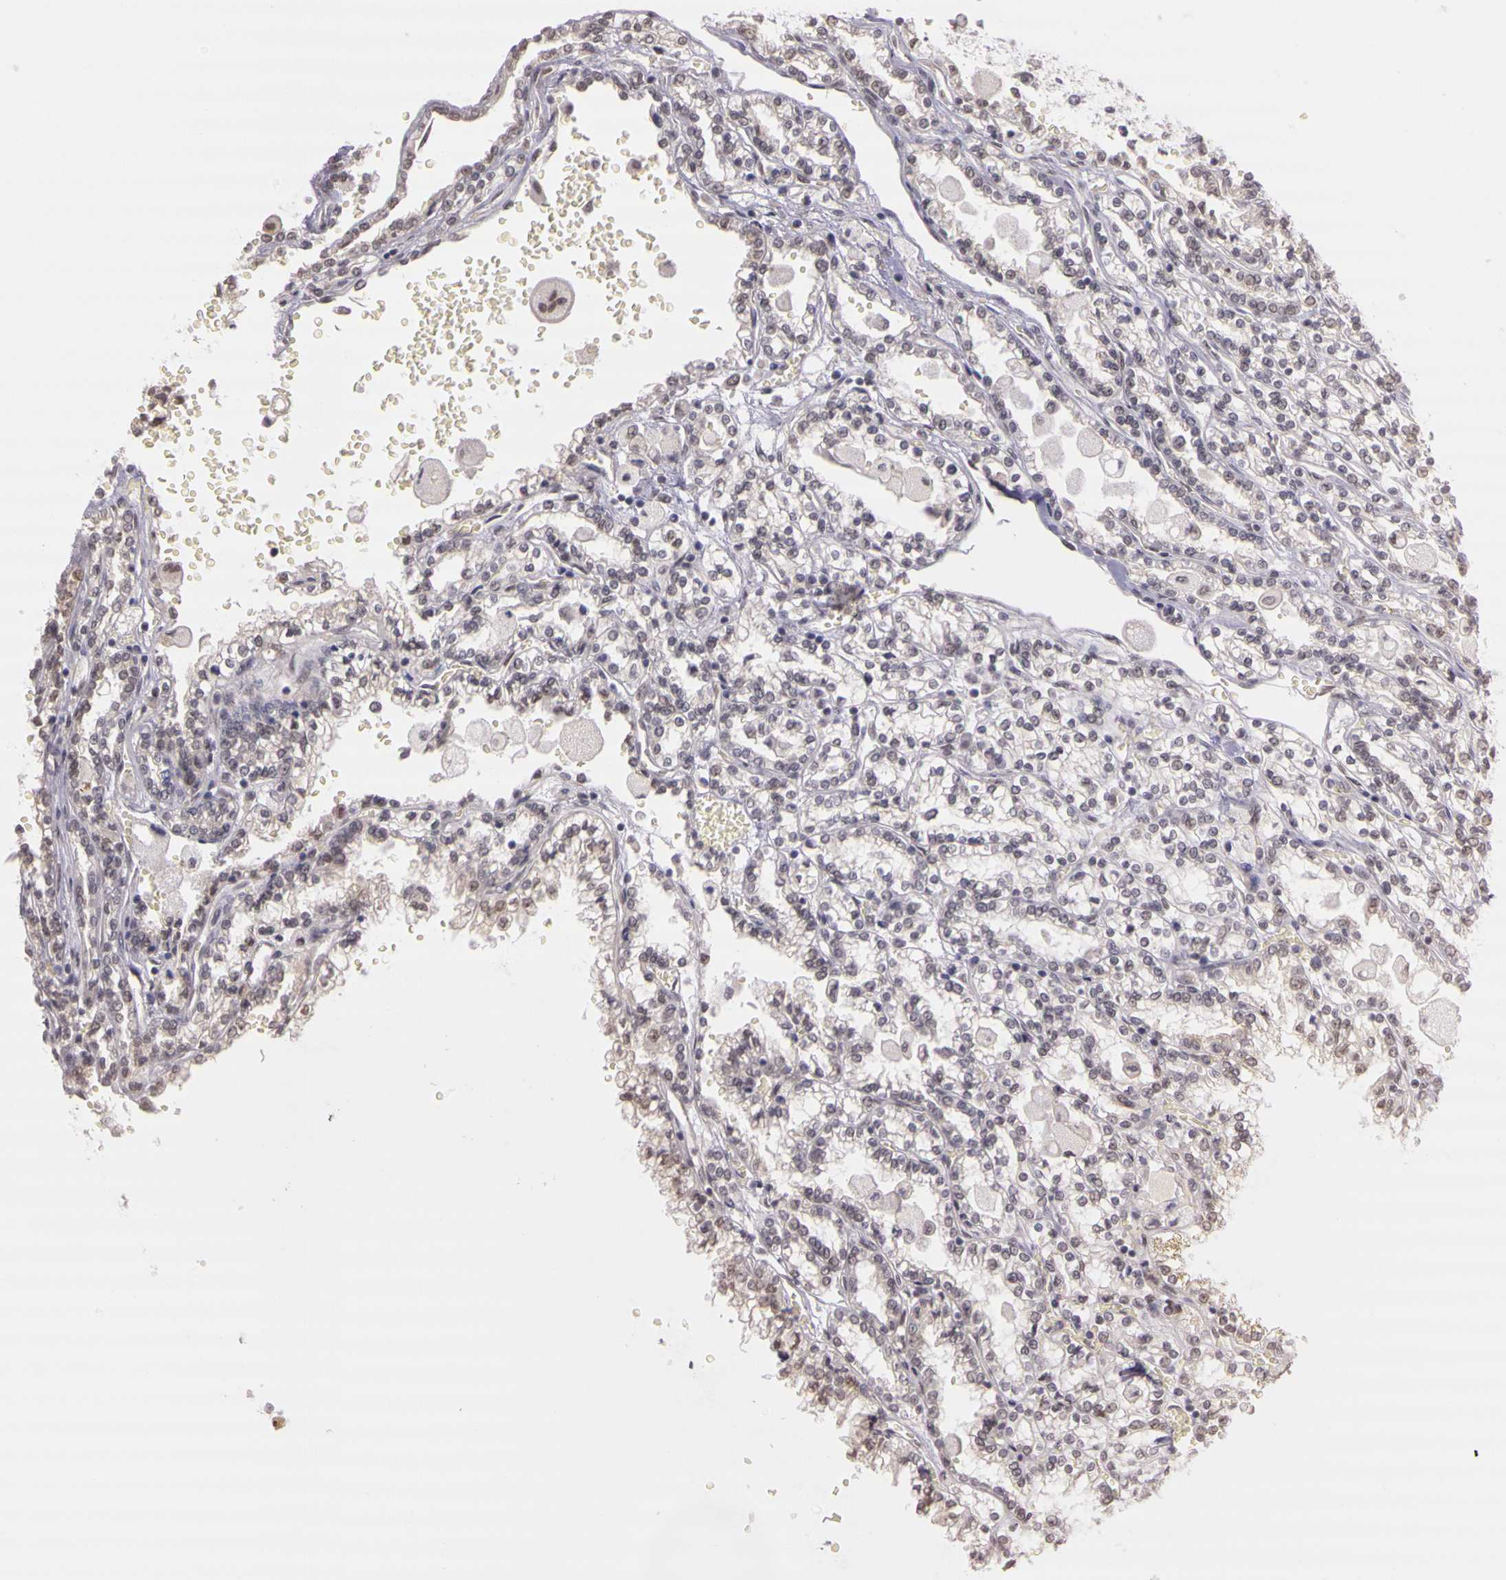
{"staining": {"intensity": "weak", "quantity": "25%-75%", "location": "nuclear"}, "tissue": "renal cancer", "cell_type": "Tumor cells", "image_type": "cancer", "snomed": [{"axis": "morphology", "description": "Adenocarcinoma, NOS"}, {"axis": "topography", "description": "Kidney"}], "caption": "DAB immunohistochemical staining of adenocarcinoma (renal) exhibits weak nuclear protein expression in about 25%-75% of tumor cells. The staining was performed using DAB (3,3'-diaminobenzidine) to visualize the protein expression in brown, while the nuclei were stained in blue with hematoxylin (Magnification: 20x).", "gene": "WDR13", "patient": {"sex": "female", "age": 56}}